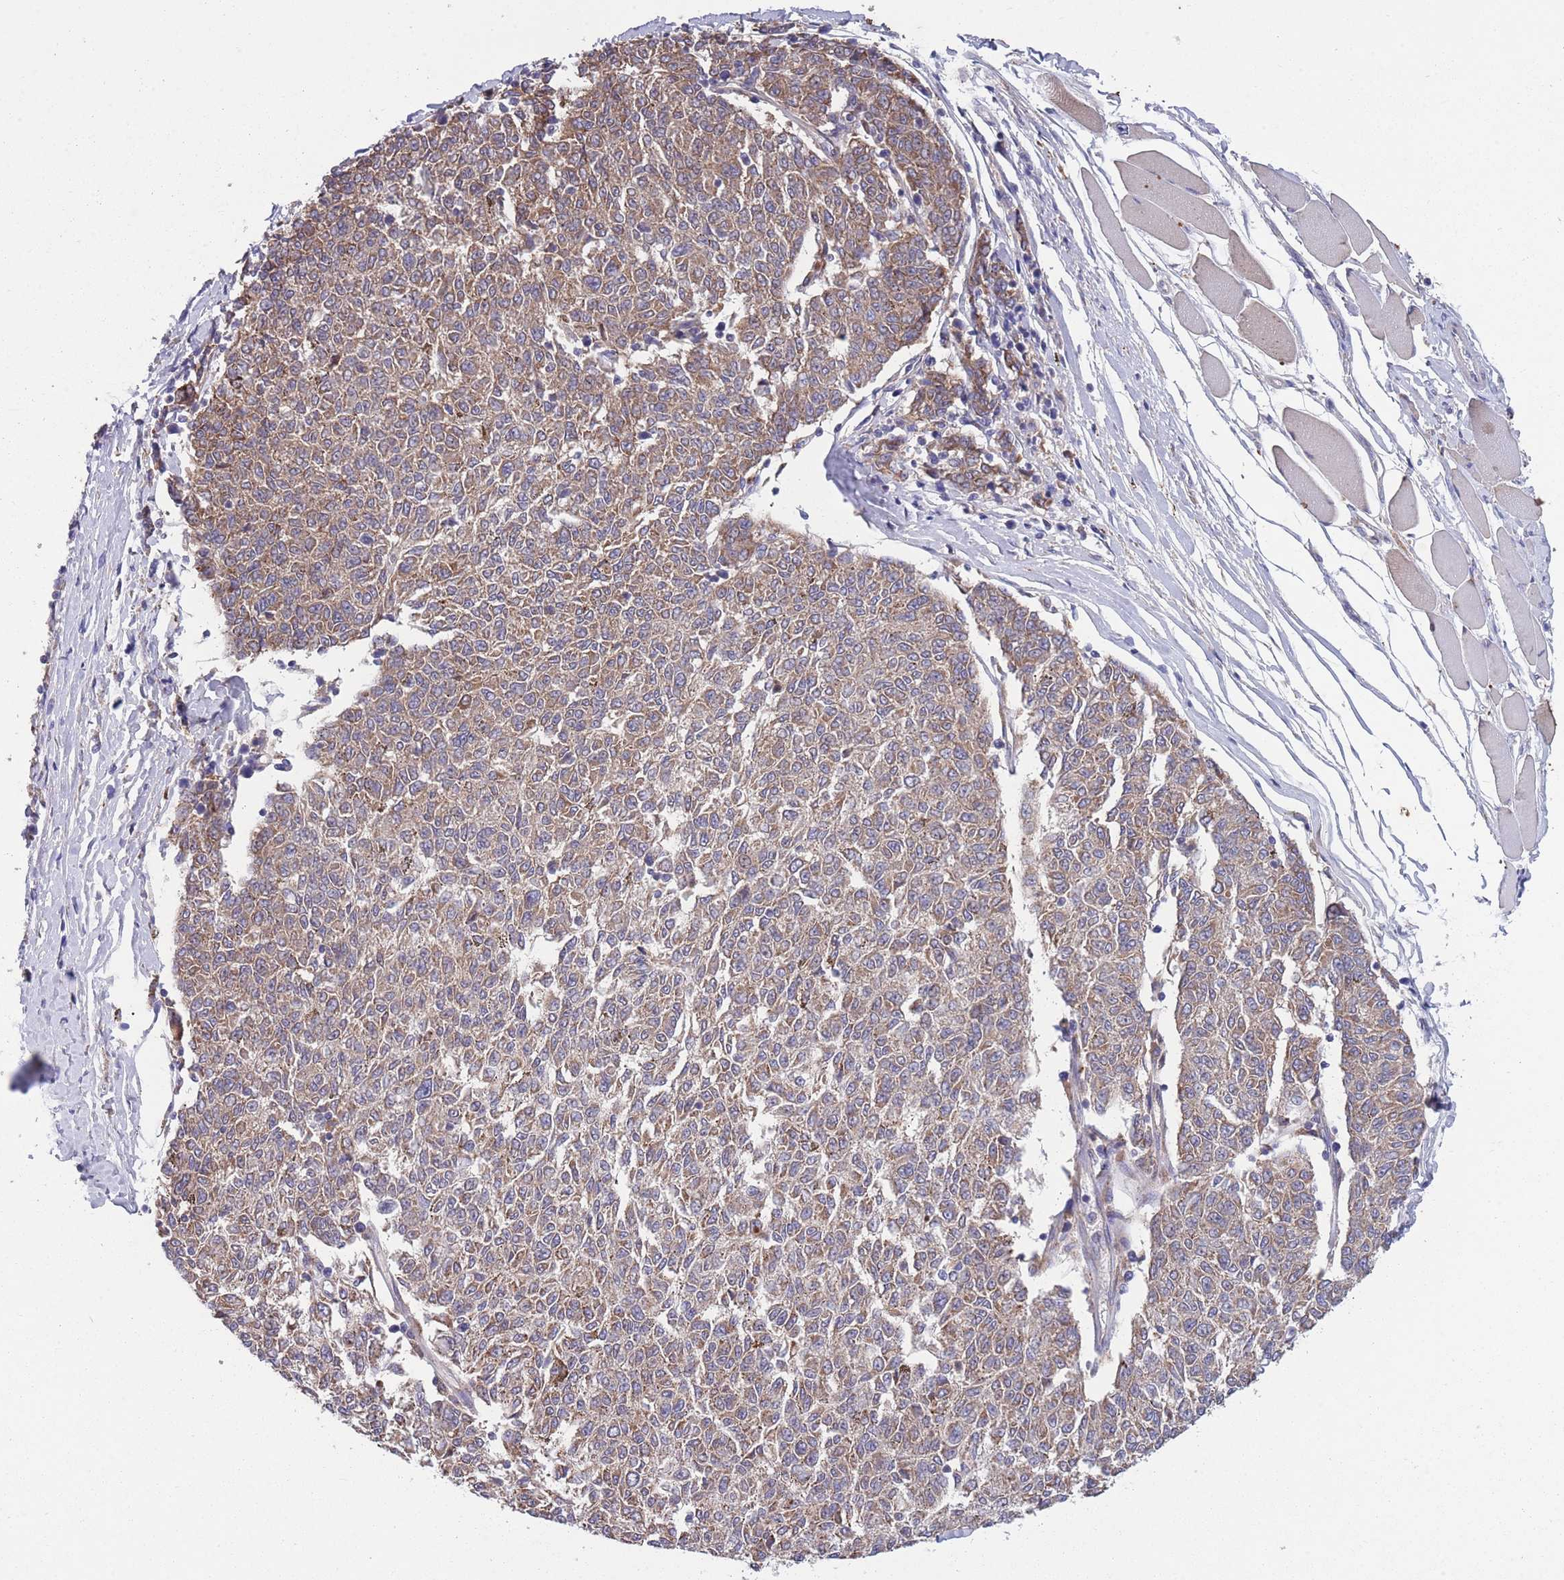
{"staining": {"intensity": "moderate", "quantity": ">75%", "location": "cytoplasmic/membranous"}, "tissue": "melanoma", "cell_type": "Tumor cells", "image_type": "cancer", "snomed": [{"axis": "morphology", "description": "Malignant melanoma, NOS"}, {"axis": "topography", "description": "Skin"}], "caption": "Malignant melanoma was stained to show a protein in brown. There is medium levels of moderate cytoplasmic/membranous staining in about >75% of tumor cells. Using DAB (brown) and hematoxylin (blue) stains, captured at high magnification using brightfield microscopy.", "gene": "STIM2", "patient": {"sex": "female", "age": 72}}